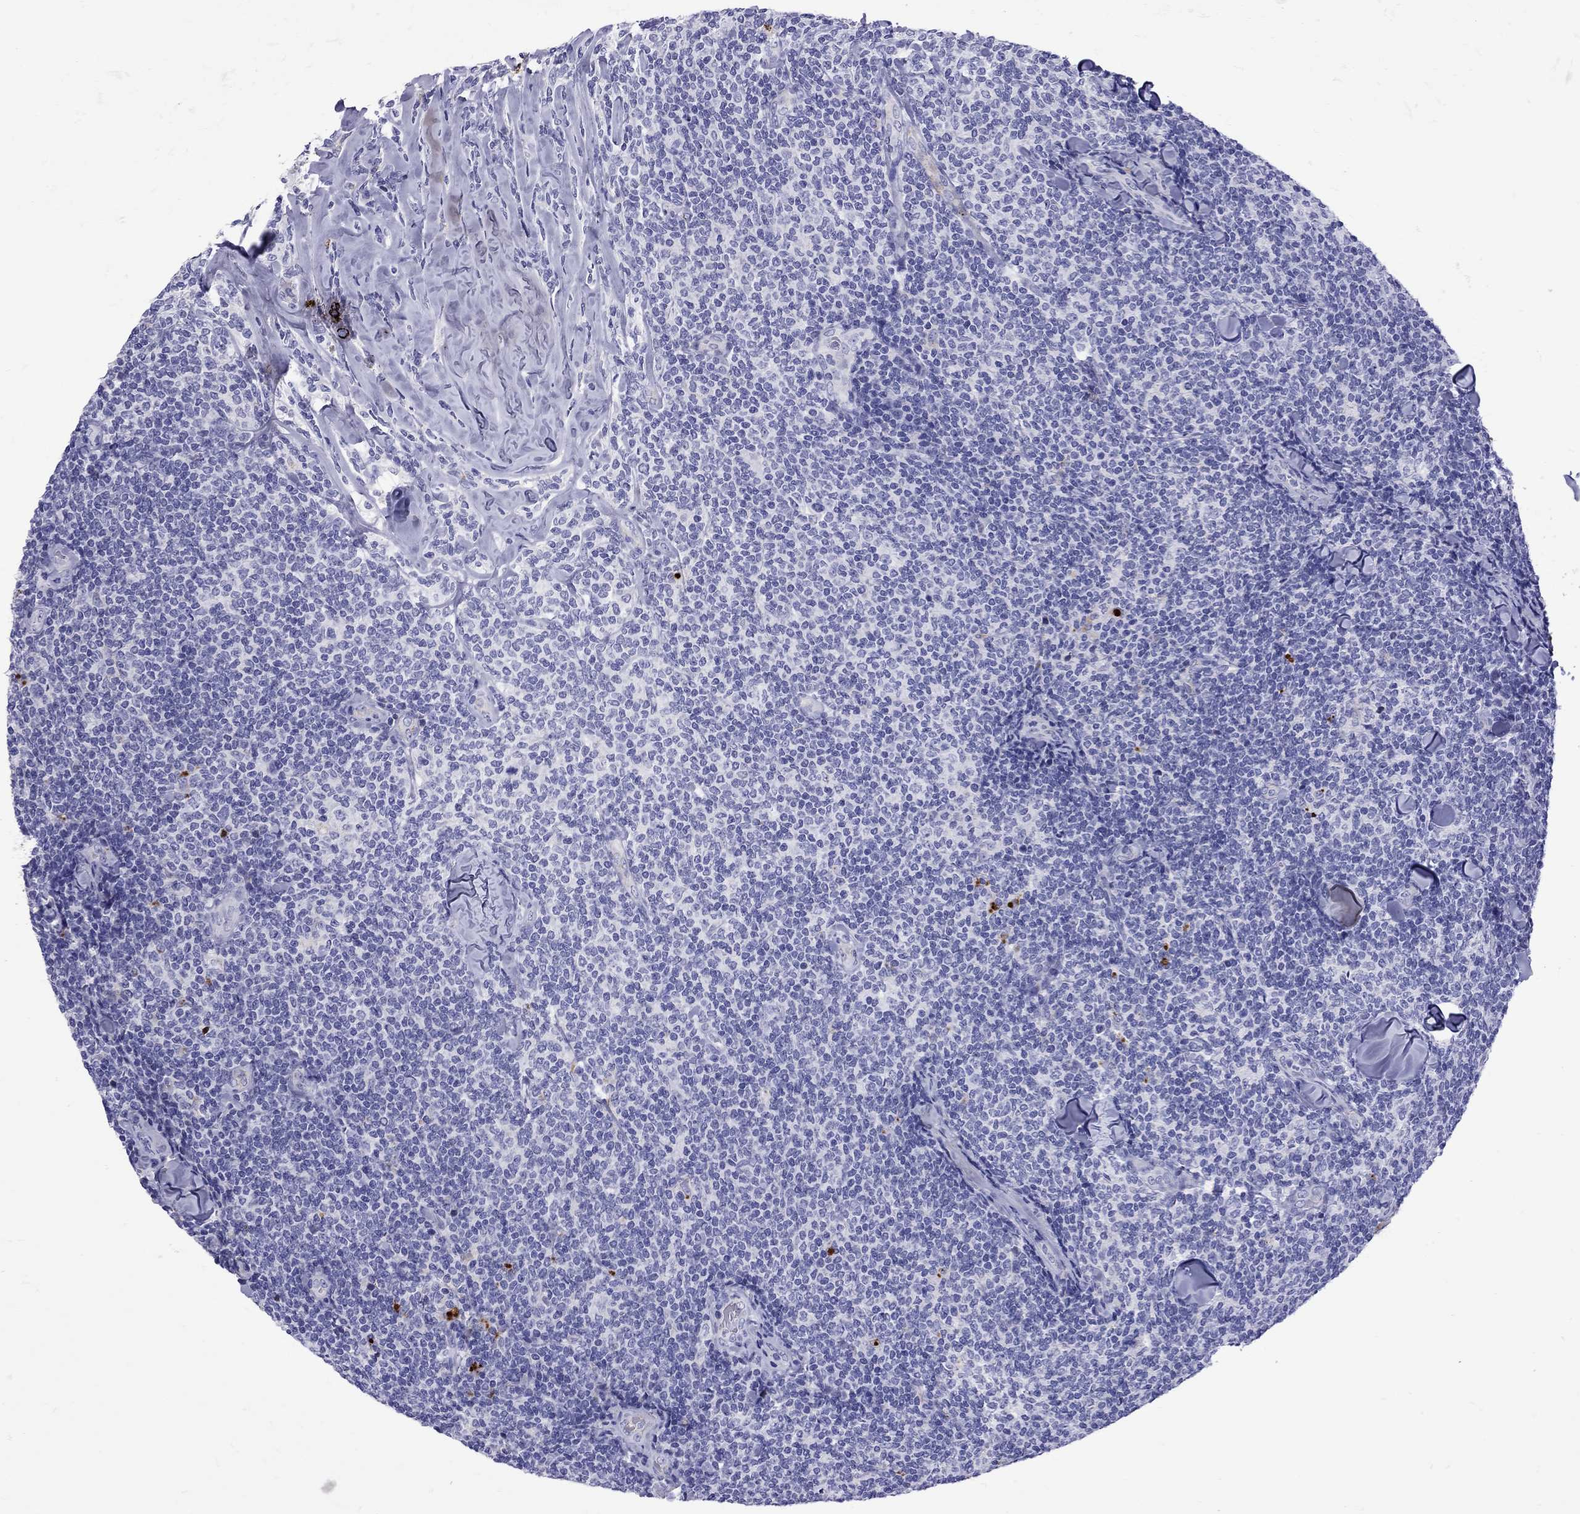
{"staining": {"intensity": "negative", "quantity": "none", "location": "none"}, "tissue": "lymphoma", "cell_type": "Tumor cells", "image_type": "cancer", "snomed": [{"axis": "morphology", "description": "Malignant lymphoma, non-Hodgkin's type, Low grade"}, {"axis": "topography", "description": "Lymph node"}], "caption": "Protein analysis of lymphoma reveals no significant expression in tumor cells.", "gene": "SERPINA3", "patient": {"sex": "female", "age": 56}}